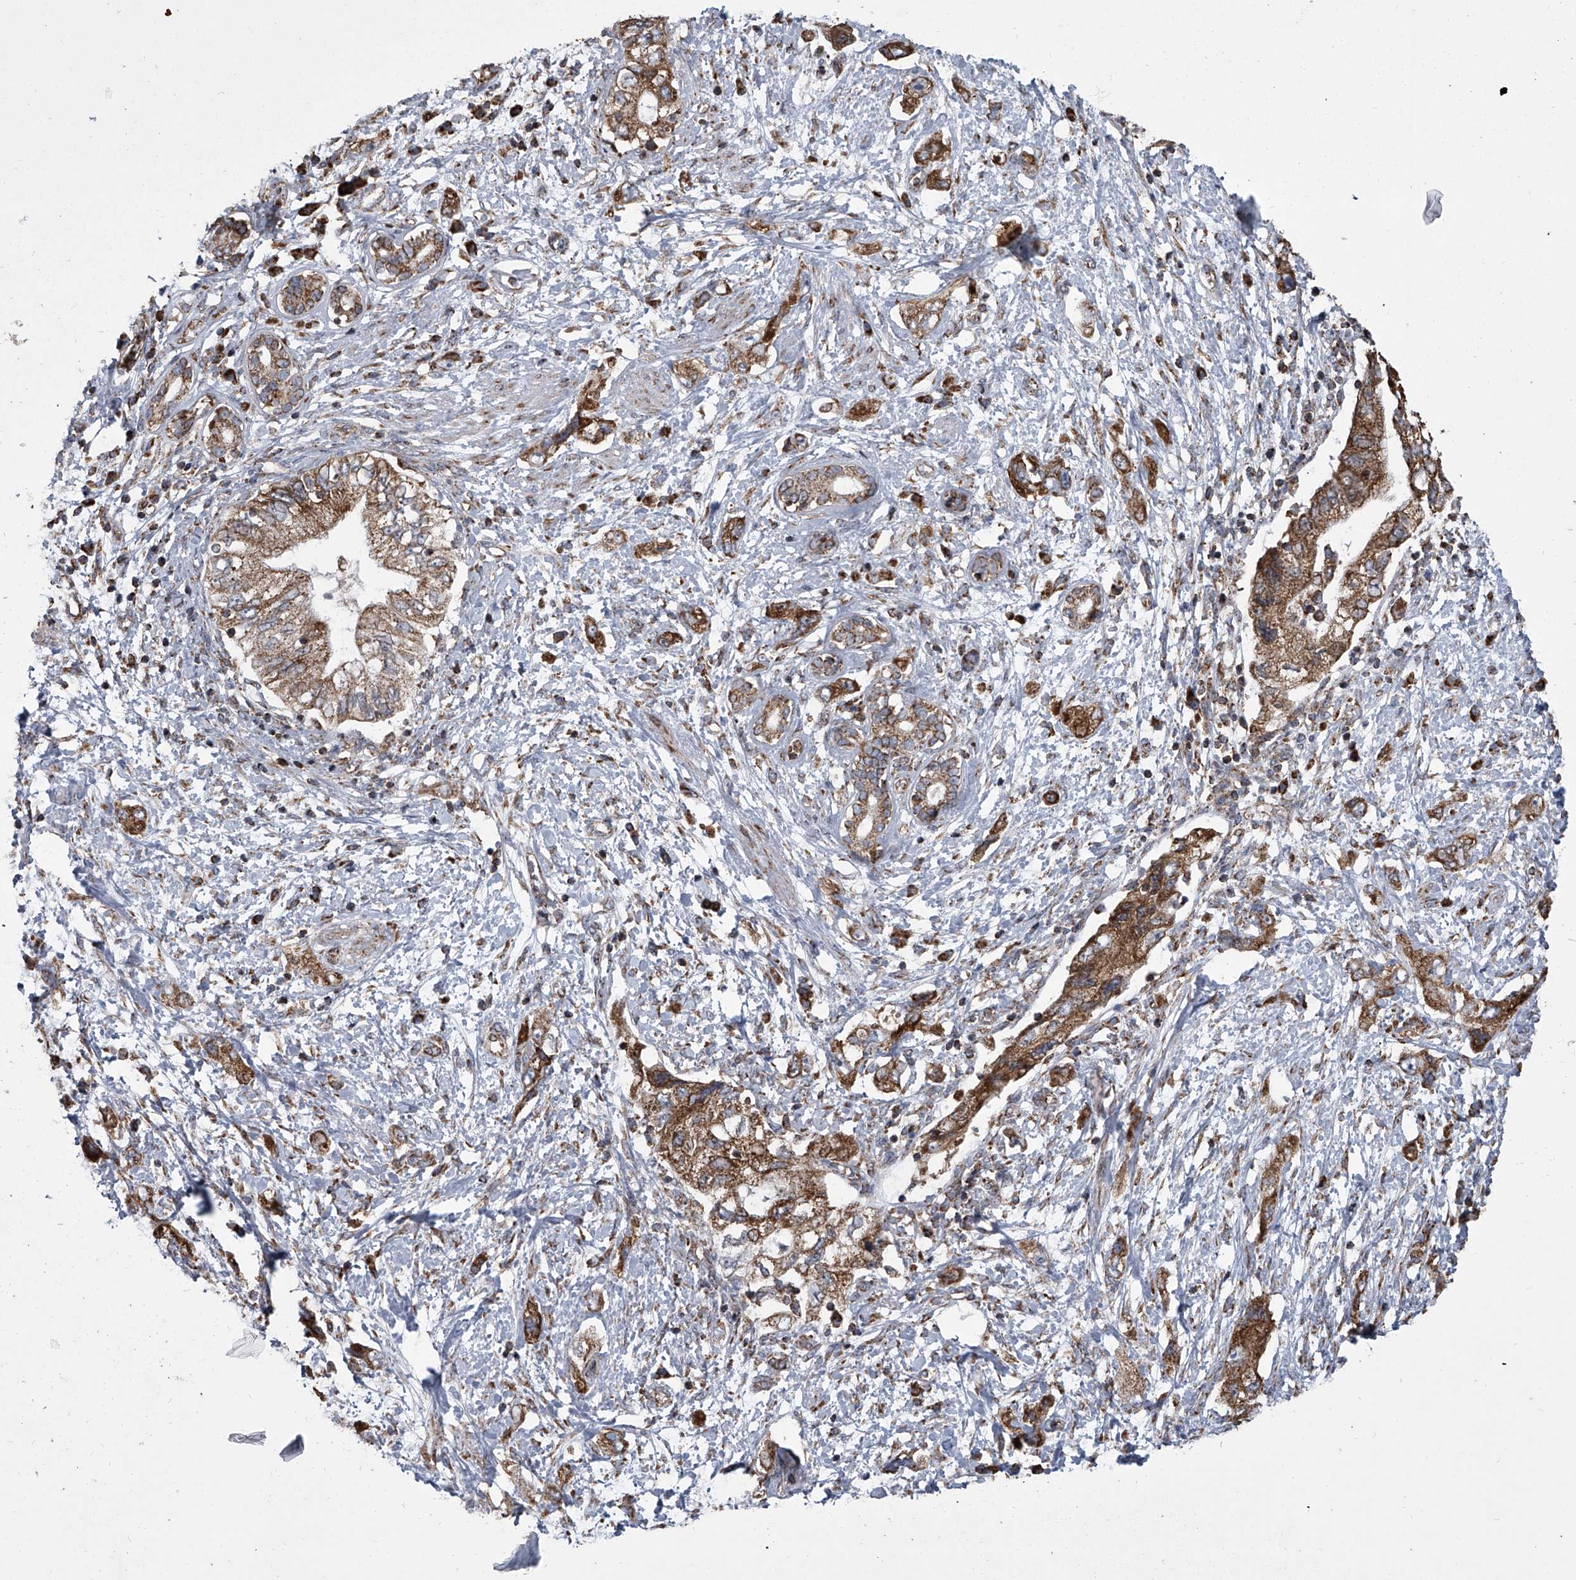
{"staining": {"intensity": "strong", "quantity": ">75%", "location": "cytoplasmic/membranous"}, "tissue": "pancreatic cancer", "cell_type": "Tumor cells", "image_type": "cancer", "snomed": [{"axis": "morphology", "description": "Adenocarcinoma, NOS"}, {"axis": "topography", "description": "Pancreas"}], "caption": "There is high levels of strong cytoplasmic/membranous staining in tumor cells of adenocarcinoma (pancreatic), as demonstrated by immunohistochemical staining (brown color).", "gene": "ZC3H15", "patient": {"sex": "female", "age": 73}}